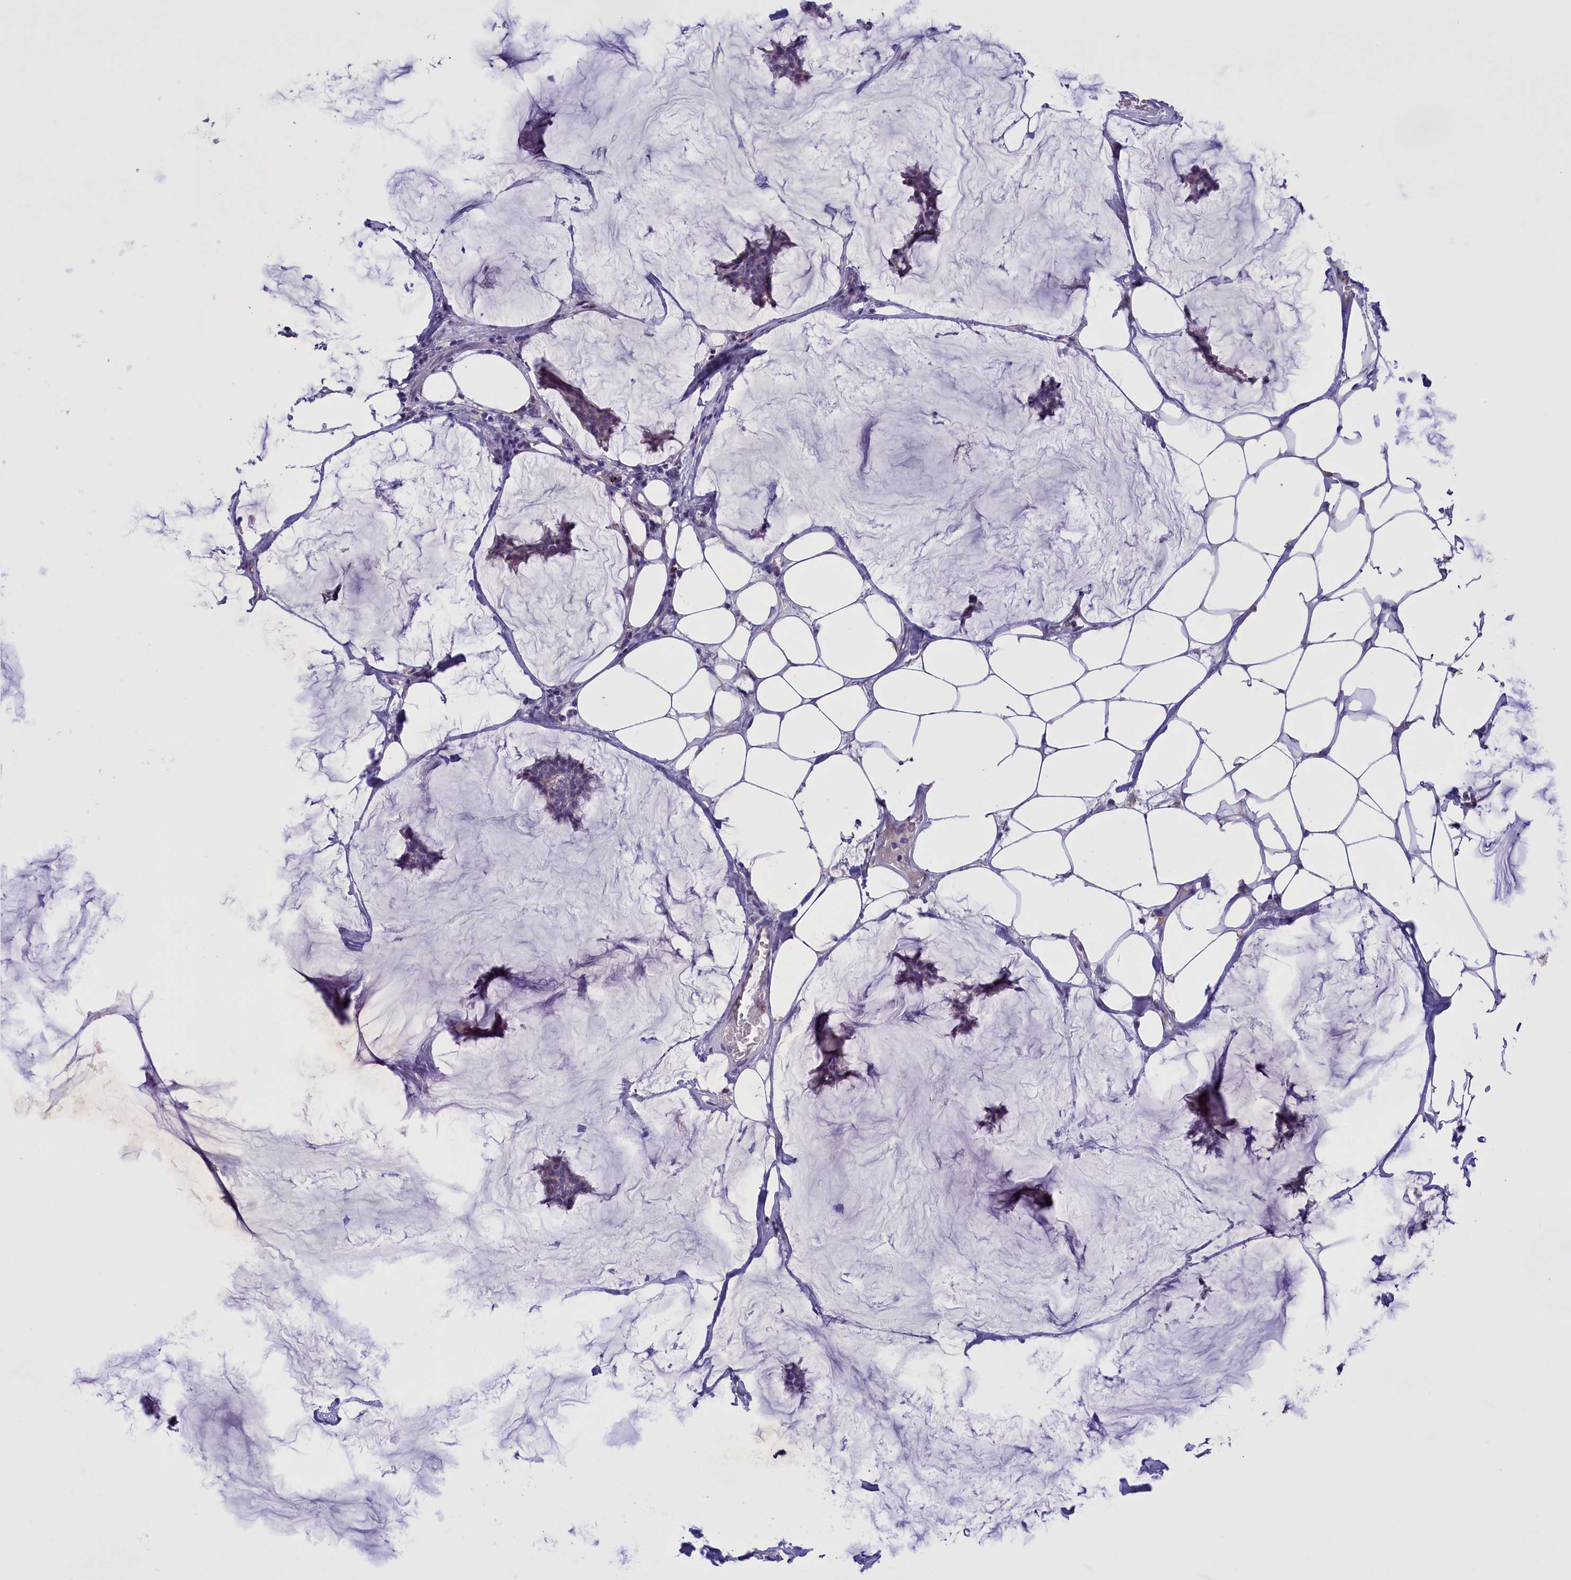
{"staining": {"intensity": "negative", "quantity": "none", "location": "none"}, "tissue": "breast cancer", "cell_type": "Tumor cells", "image_type": "cancer", "snomed": [{"axis": "morphology", "description": "Duct carcinoma"}, {"axis": "topography", "description": "Breast"}], "caption": "Breast cancer stained for a protein using immunohistochemistry (IHC) displays no staining tumor cells.", "gene": "FAM149B1", "patient": {"sex": "female", "age": 93}}